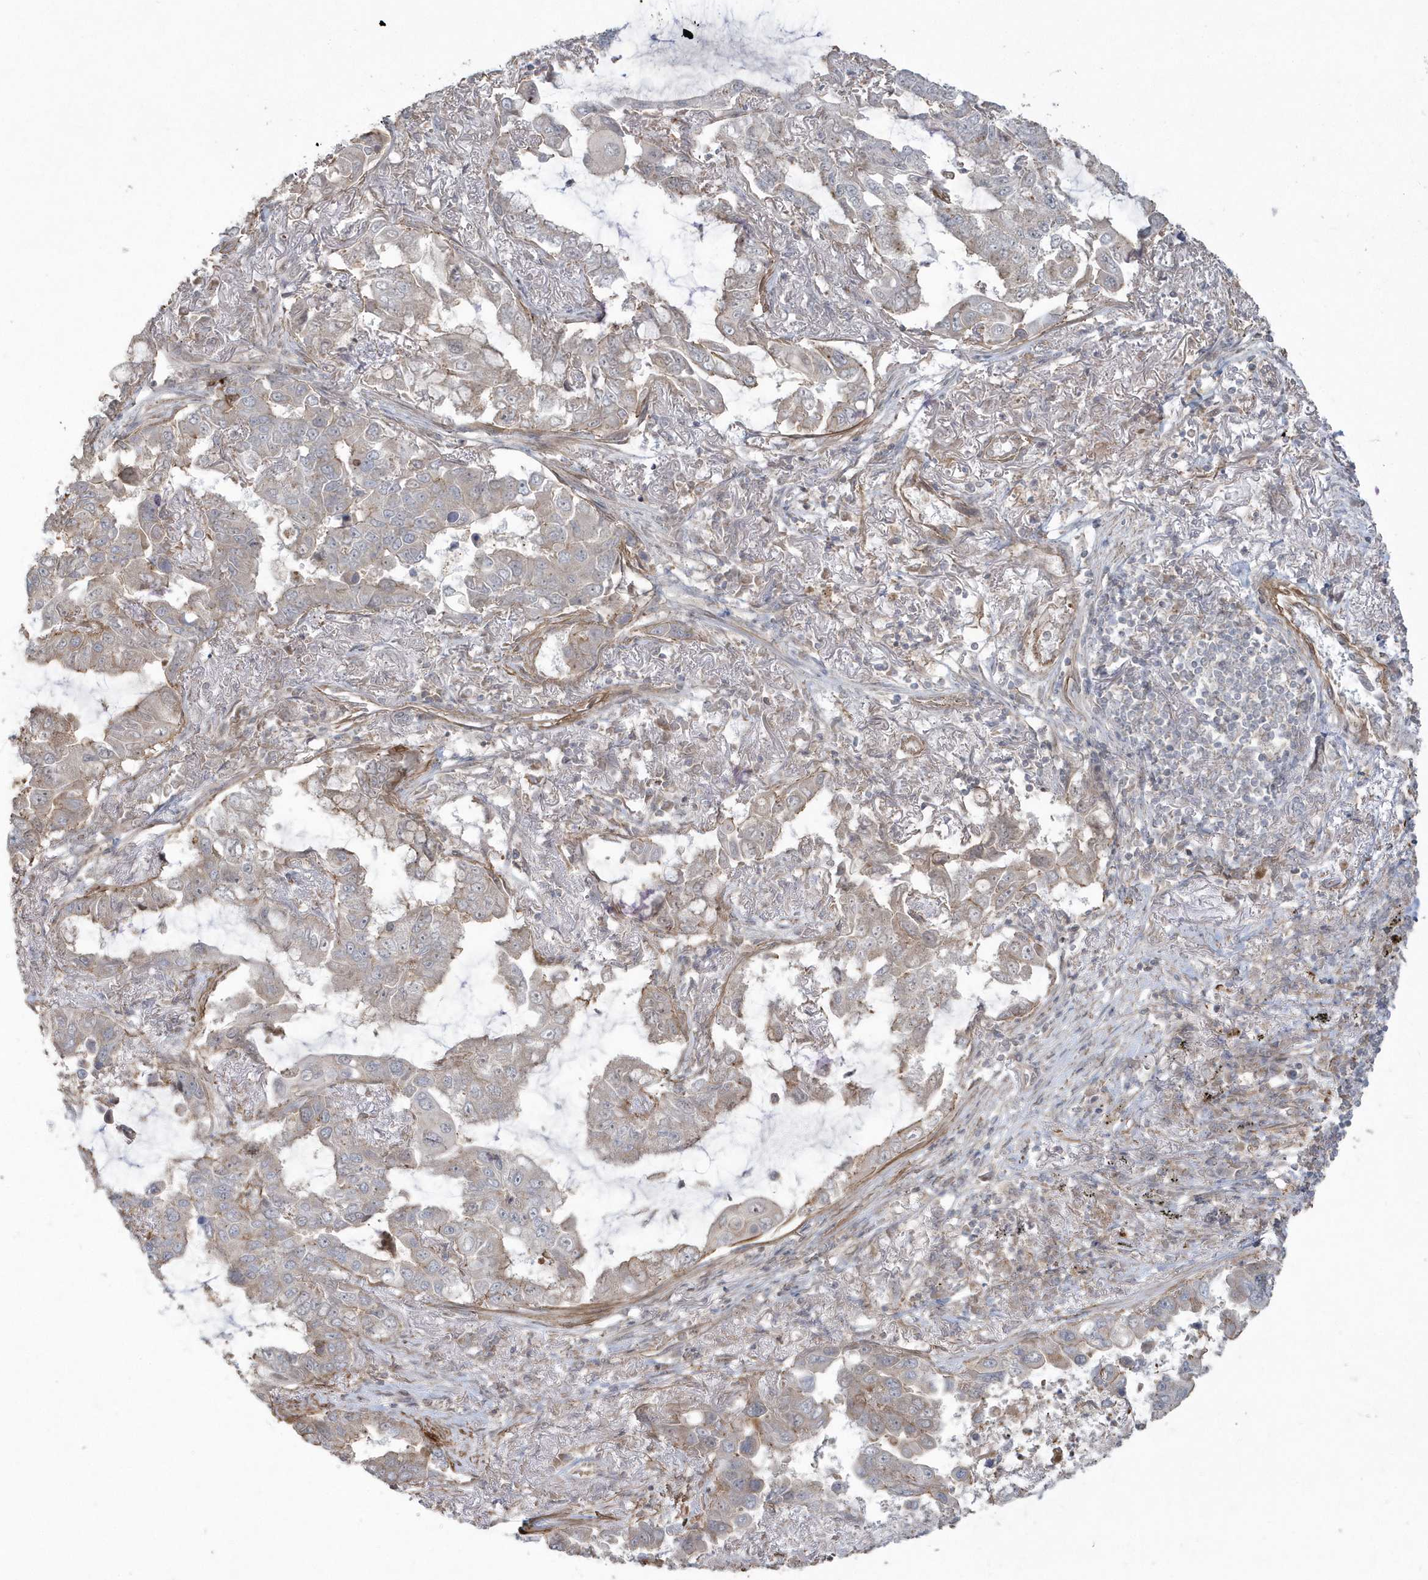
{"staining": {"intensity": "negative", "quantity": "none", "location": "none"}, "tissue": "lung cancer", "cell_type": "Tumor cells", "image_type": "cancer", "snomed": [{"axis": "morphology", "description": "Adenocarcinoma, NOS"}, {"axis": "topography", "description": "Lung"}], "caption": "This is a histopathology image of immunohistochemistry staining of adenocarcinoma (lung), which shows no expression in tumor cells.", "gene": "ARMC8", "patient": {"sex": "male", "age": 64}}